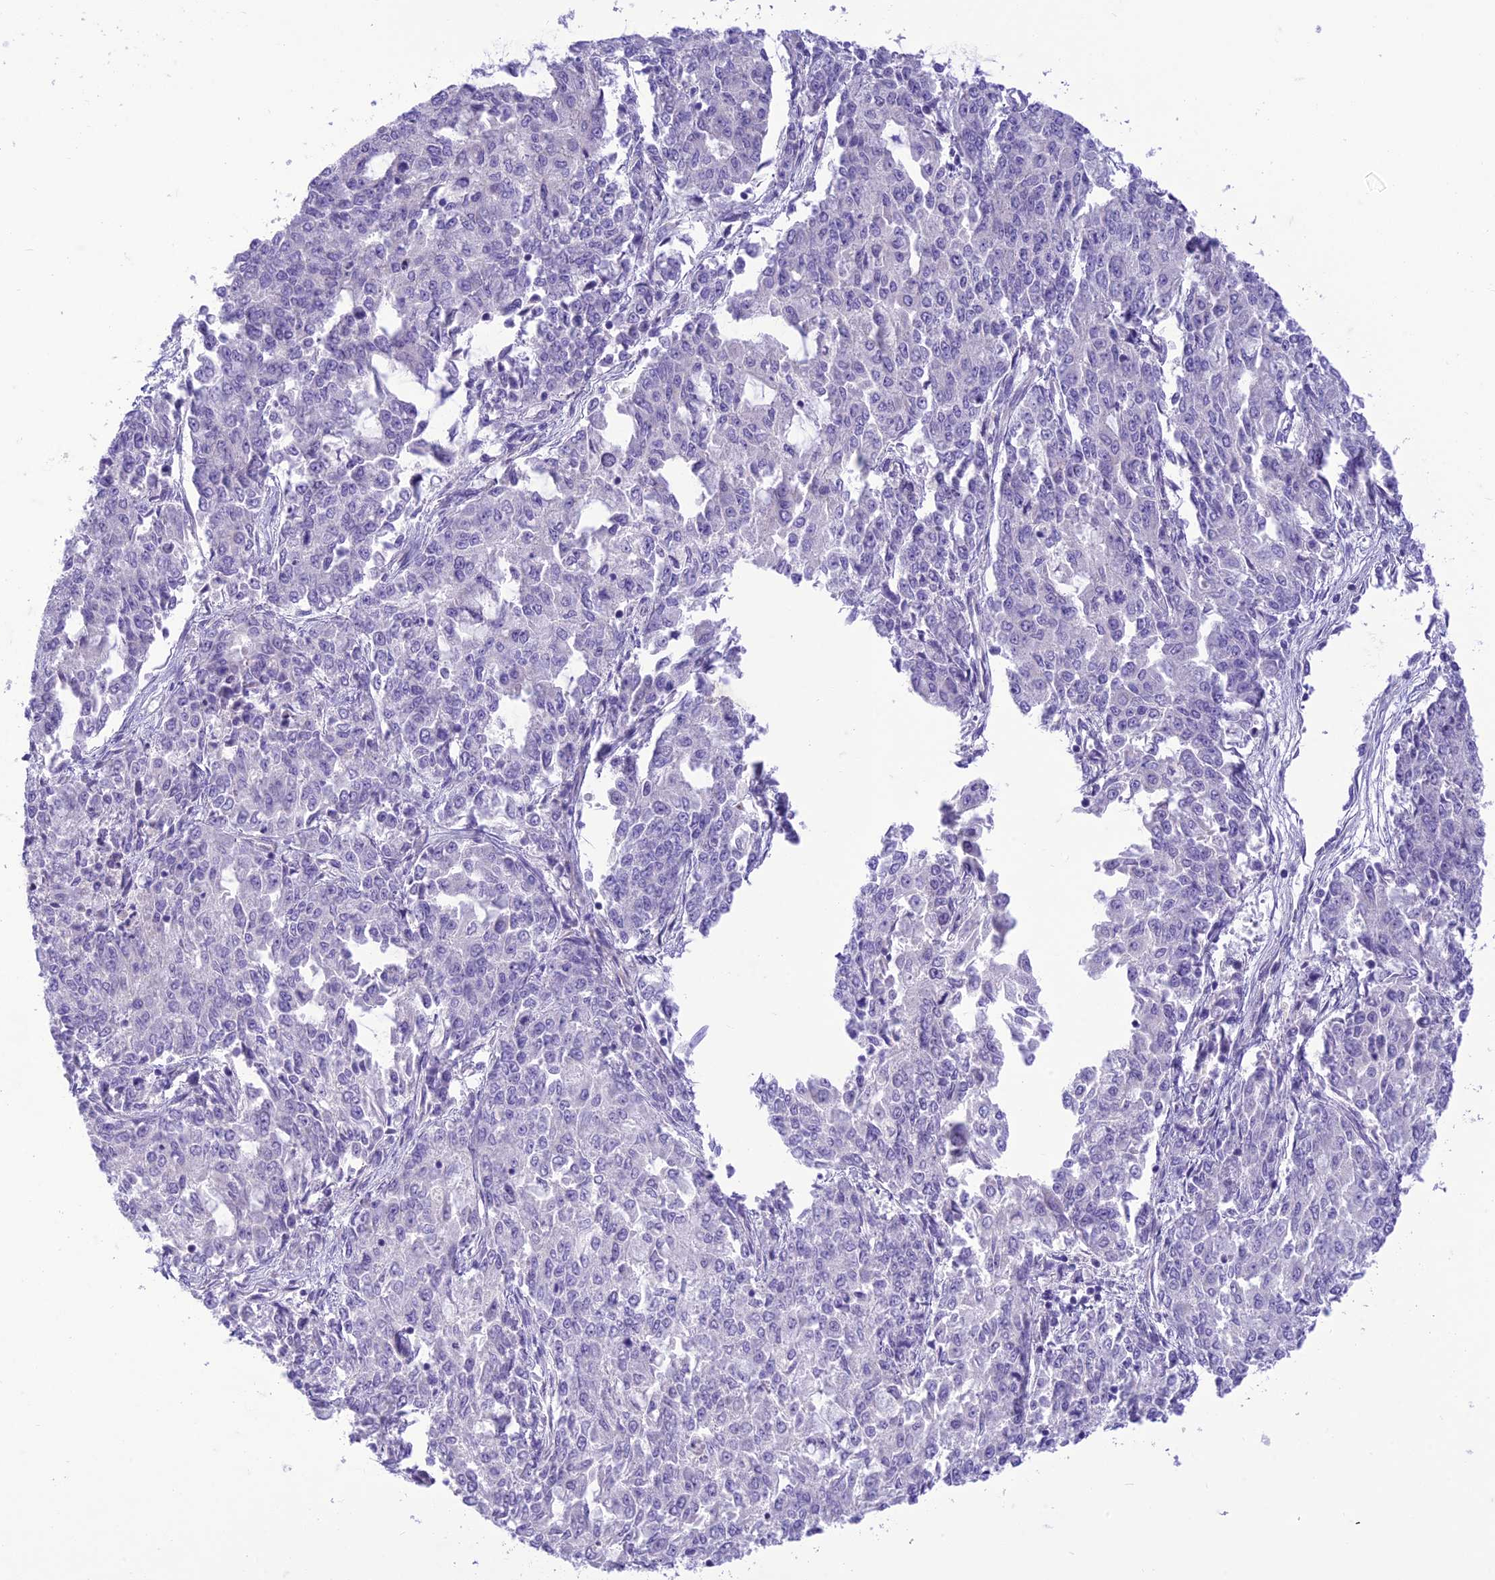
{"staining": {"intensity": "negative", "quantity": "none", "location": "none"}, "tissue": "endometrial cancer", "cell_type": "Tumor cells", "image_type": "cancer", "snomed": [{"axis": "morphology", "description": "Adenocarcinoma, NOS"}, {"axis": "topography", "description": "Endometrium"}], "caption": "Micrograph shows no protein positivity in tumor cells of endometrial cancer (adenocarcinoma) tissue. (DAB (3,3'-diaminobenzidine) IHC visualized using brightfield microscopy, high magnification).", "gene": "DHDH", "patient": {"sex": "female", "age": 50}}